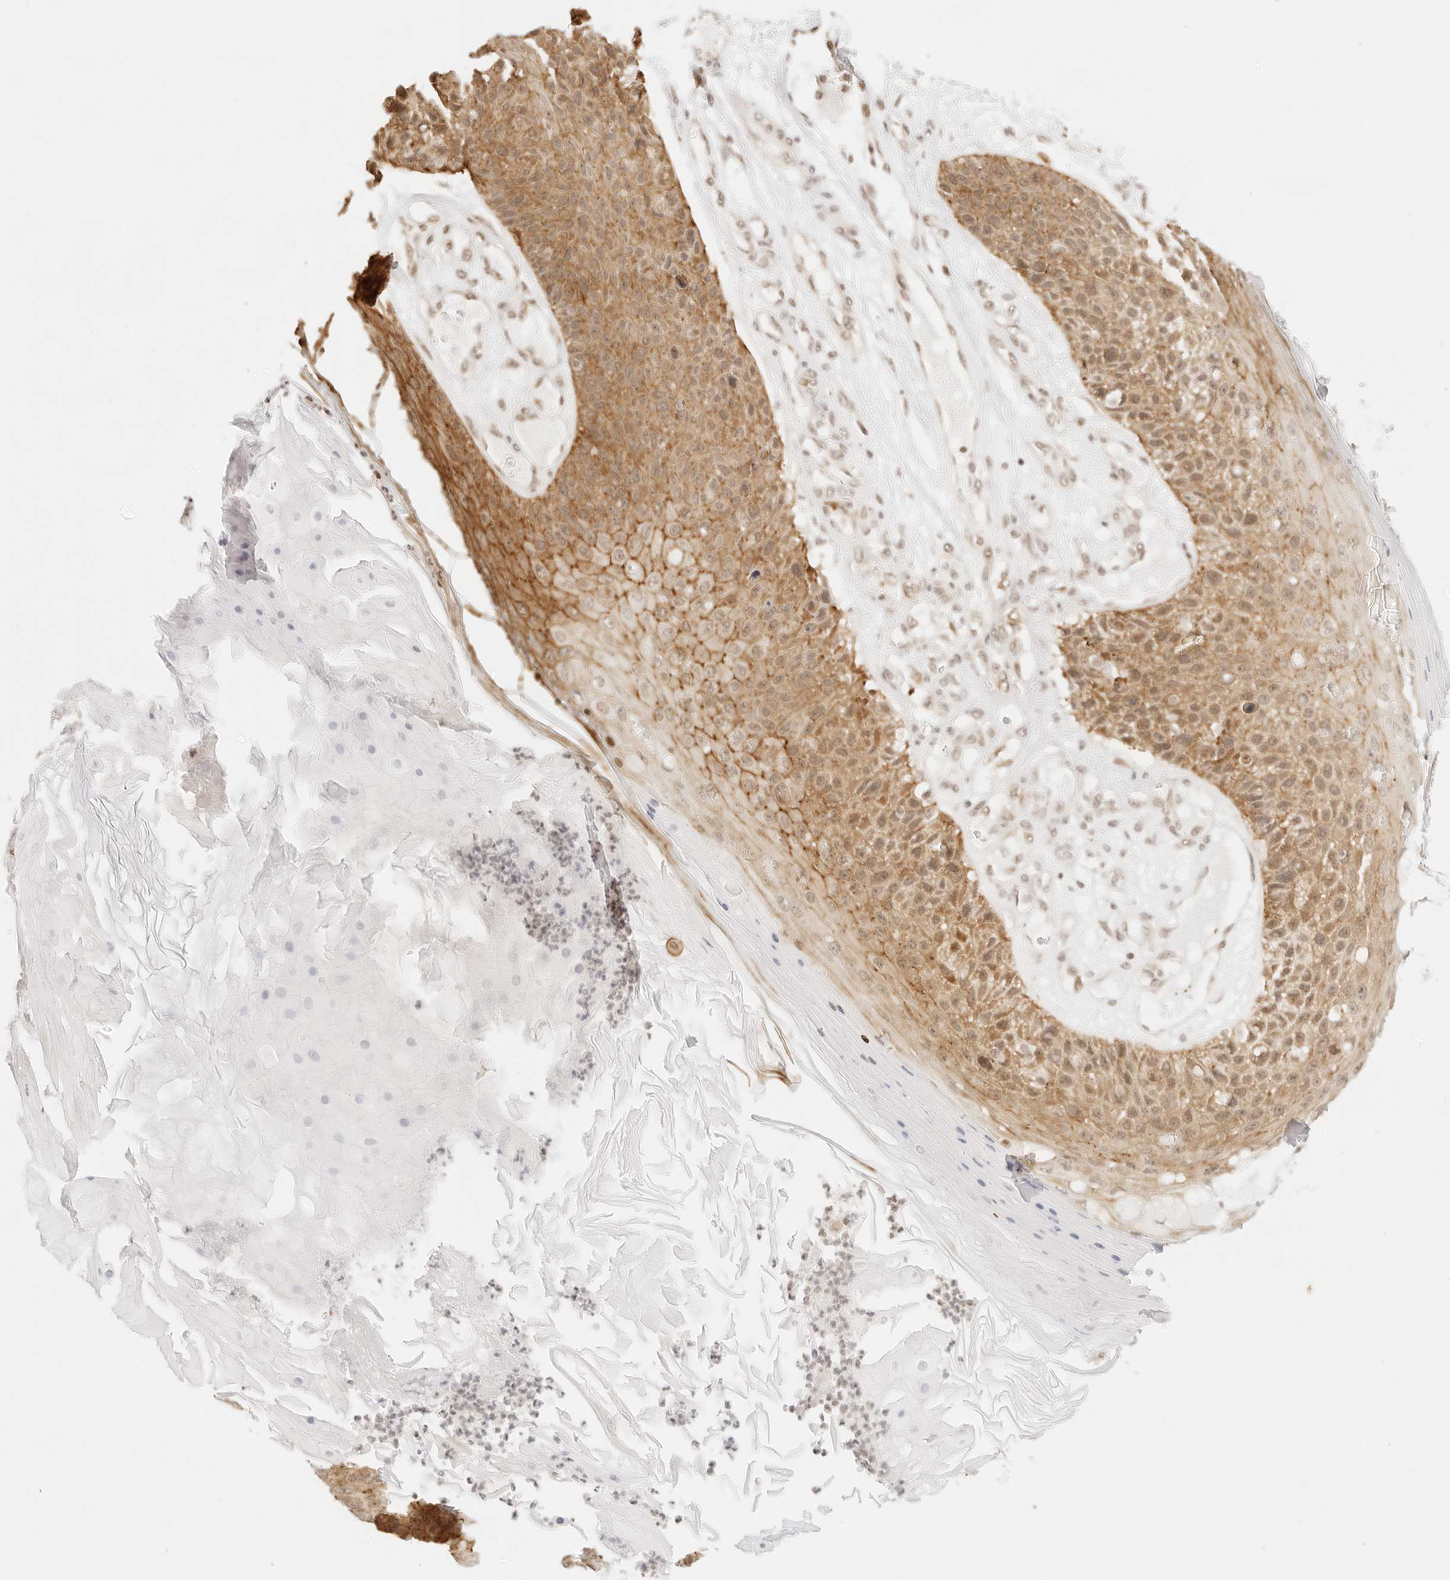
{"staining": {"intensity": "moderate", "quantity": "25%-75%", "location": "cytoplasmic/membranous"}, "tissue": "skin cancer", "cell_type": "Tumor cells", "image_type": "cancer", "snomed": [{"axis": "morphology", "description": "Squamous cell carcinoma, NOS"}, {"axis": "topography", "description": "Skin"}], "caption": "Moderate cytoplasmic/membranous expression for a protein is identified in about 25%-75% of tumor cells of skin squamous cell carcinoma using IHC.", "gene": "GNAS", "patient": {"sex": "female", "age": 88}}